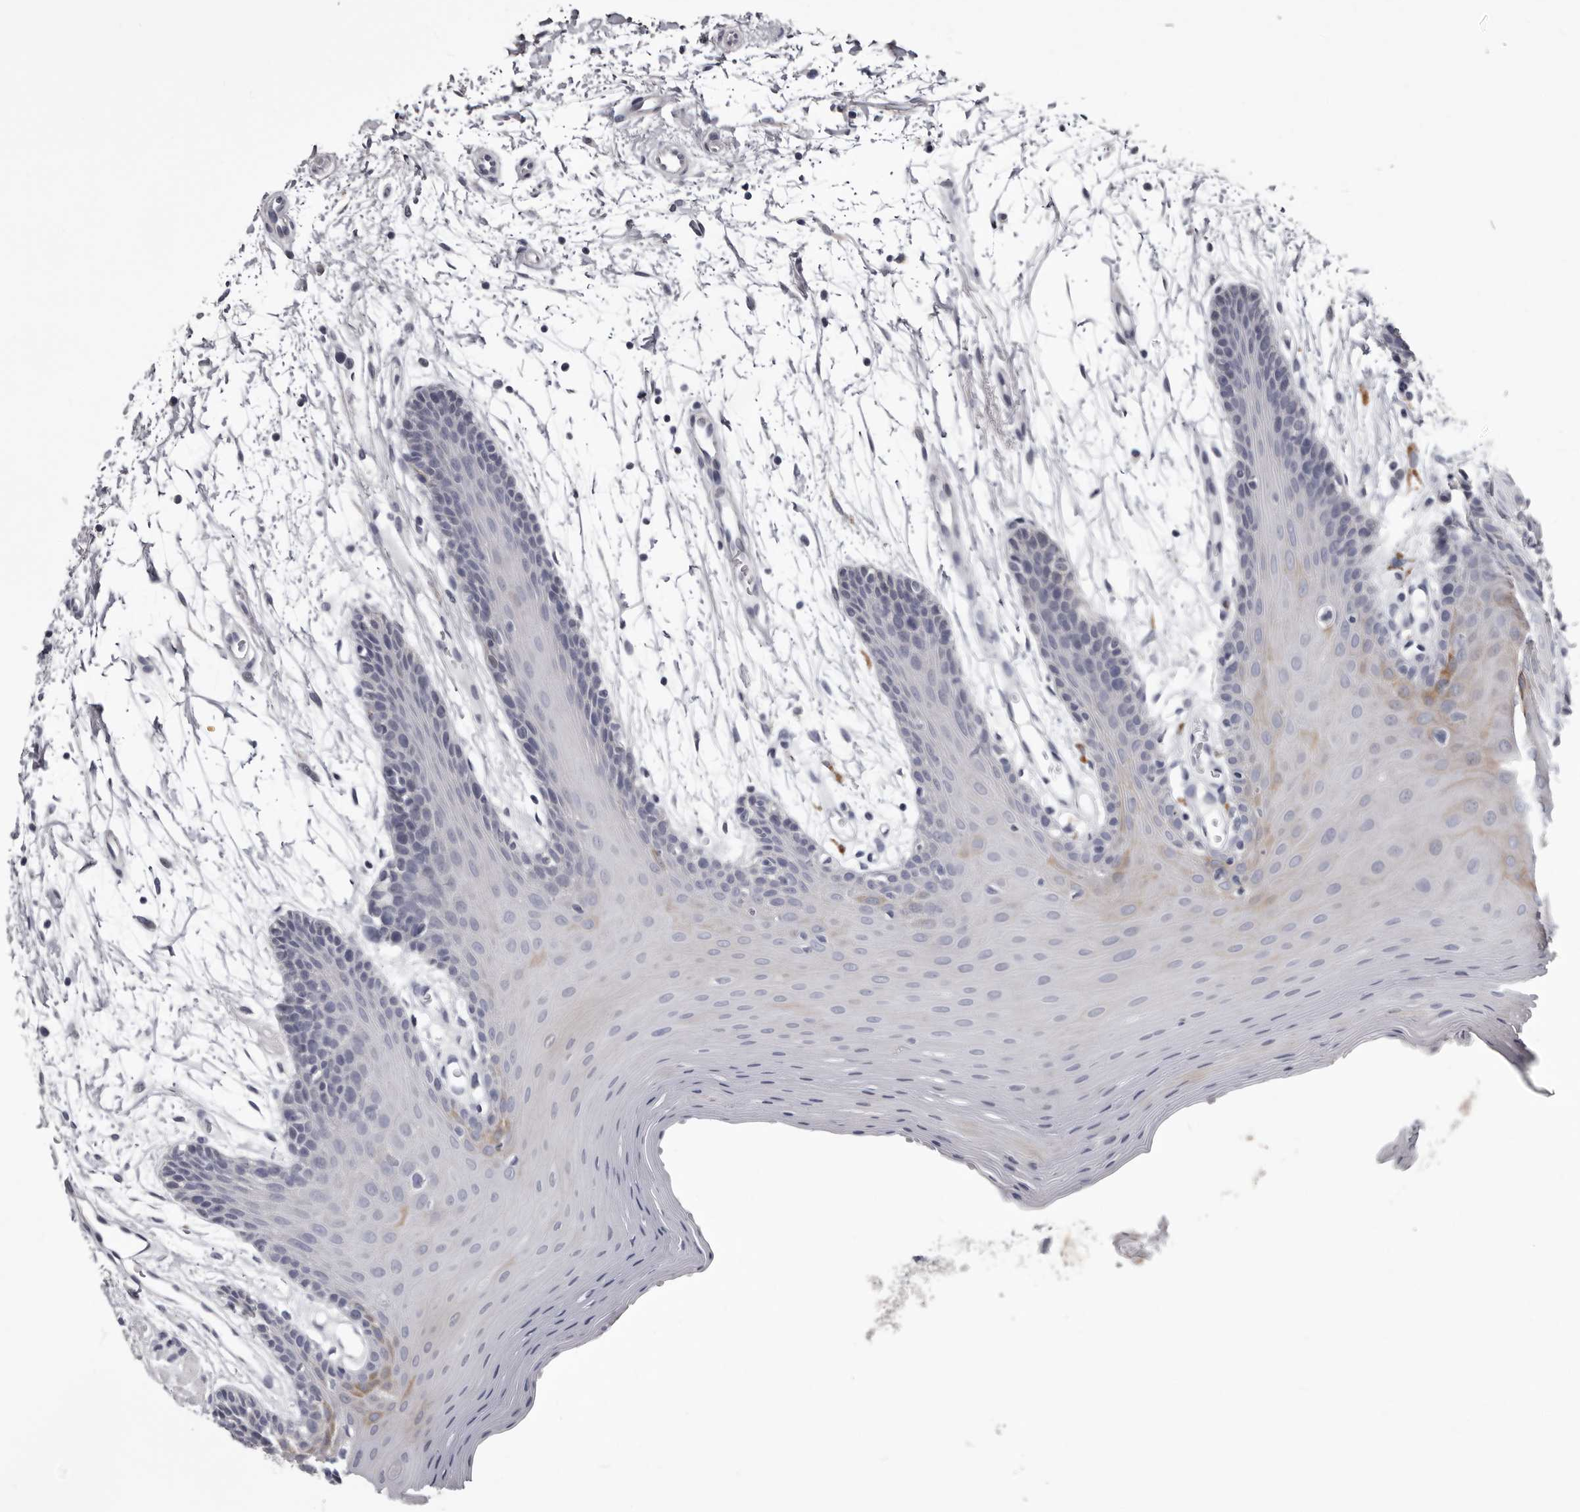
{"staining": {"intensity": "weak", "quantity": "<25%", "location": "cytoplasmic/membranous"}, "tissue": "oral mucosa", "cell_type": "Squamous epithelial cells", "image_type": "normal", "snomed": [{"axis": "morphology", "description": "Normal tissue, NOS"}, {"axis": "morphology", "description": "Squamous cell carcinoma, NOS"}, {"axis": "topography", "description": "Skeletal muscle"}, {"axis": "topography", "description": "Oral tissue"}, {"axis": "topography", "description": "Salivary gland"}, {"axis": "topography", "description": "Head-Neck"}], "caption": "Squamous epithelial cells show no significant protein positivity in benign oral mucosa. (DAB IHC, high magnification).", "gene": "LPAR6", "patient": {"sex": "male", "age": 54}}